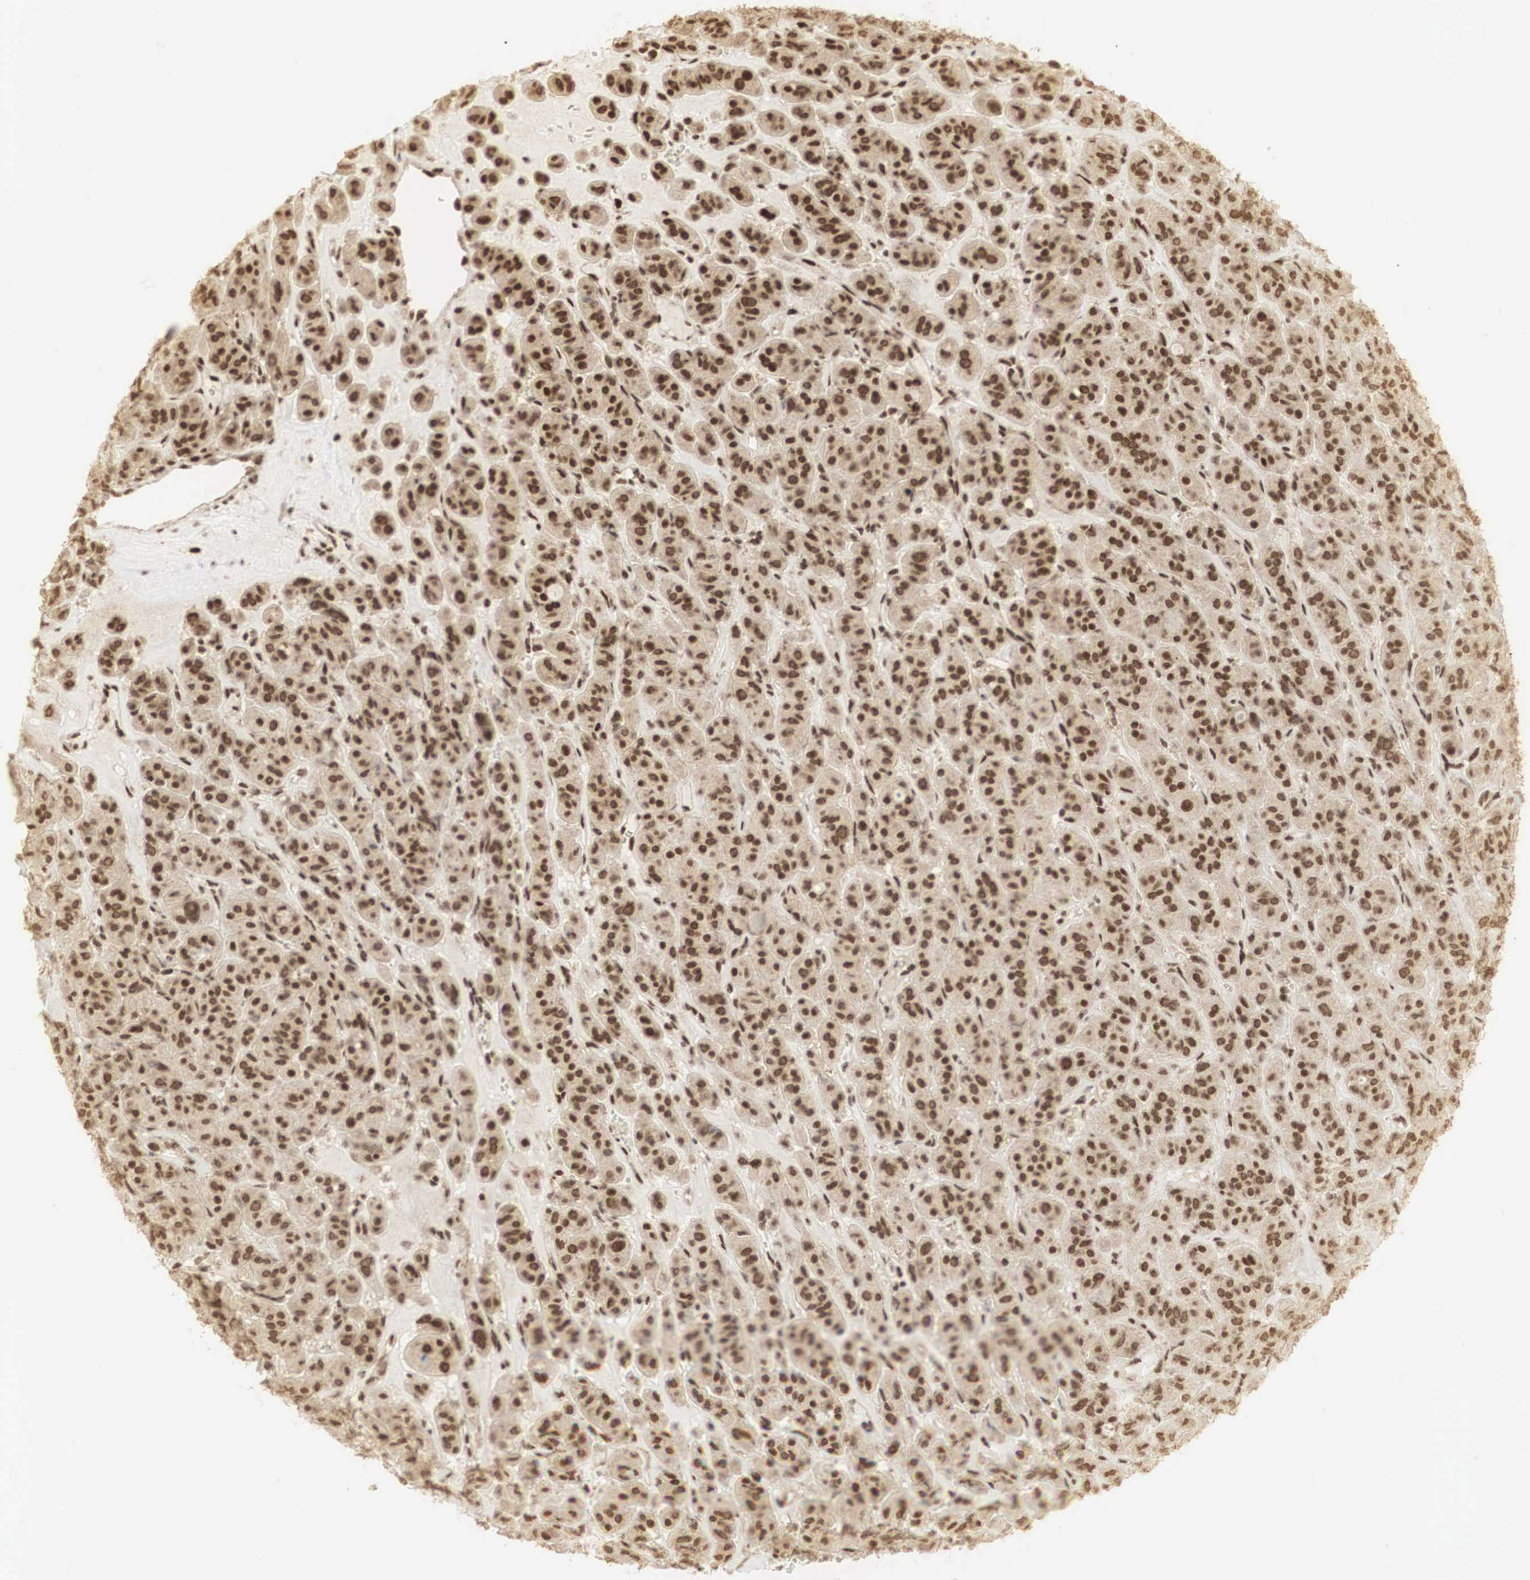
{"staining": {"intensity": "moderate", "quantity": ">75%", "location": "cytoplasmic/membranous,nuclear"}, "tissue": "thyroid cancer", "cell_type": "Tumor cells", "image_type": "cancer", "snomed": [{"axis": "morphology", "description": "Follicular adenoma carcinoma, NOS"}, {"axis": "topography", "description": "Thyroid gland"}], "caption": "Thyroid cancer tissue reveals moderate cytoplasmic/membranous and nuclear positivity in about >75% of tumor cells (brown staining indicates protein expression, while blue staining denotes nuclei).", "gene": "RNF113A", "patient": {"sex": "female", "age": 71}}